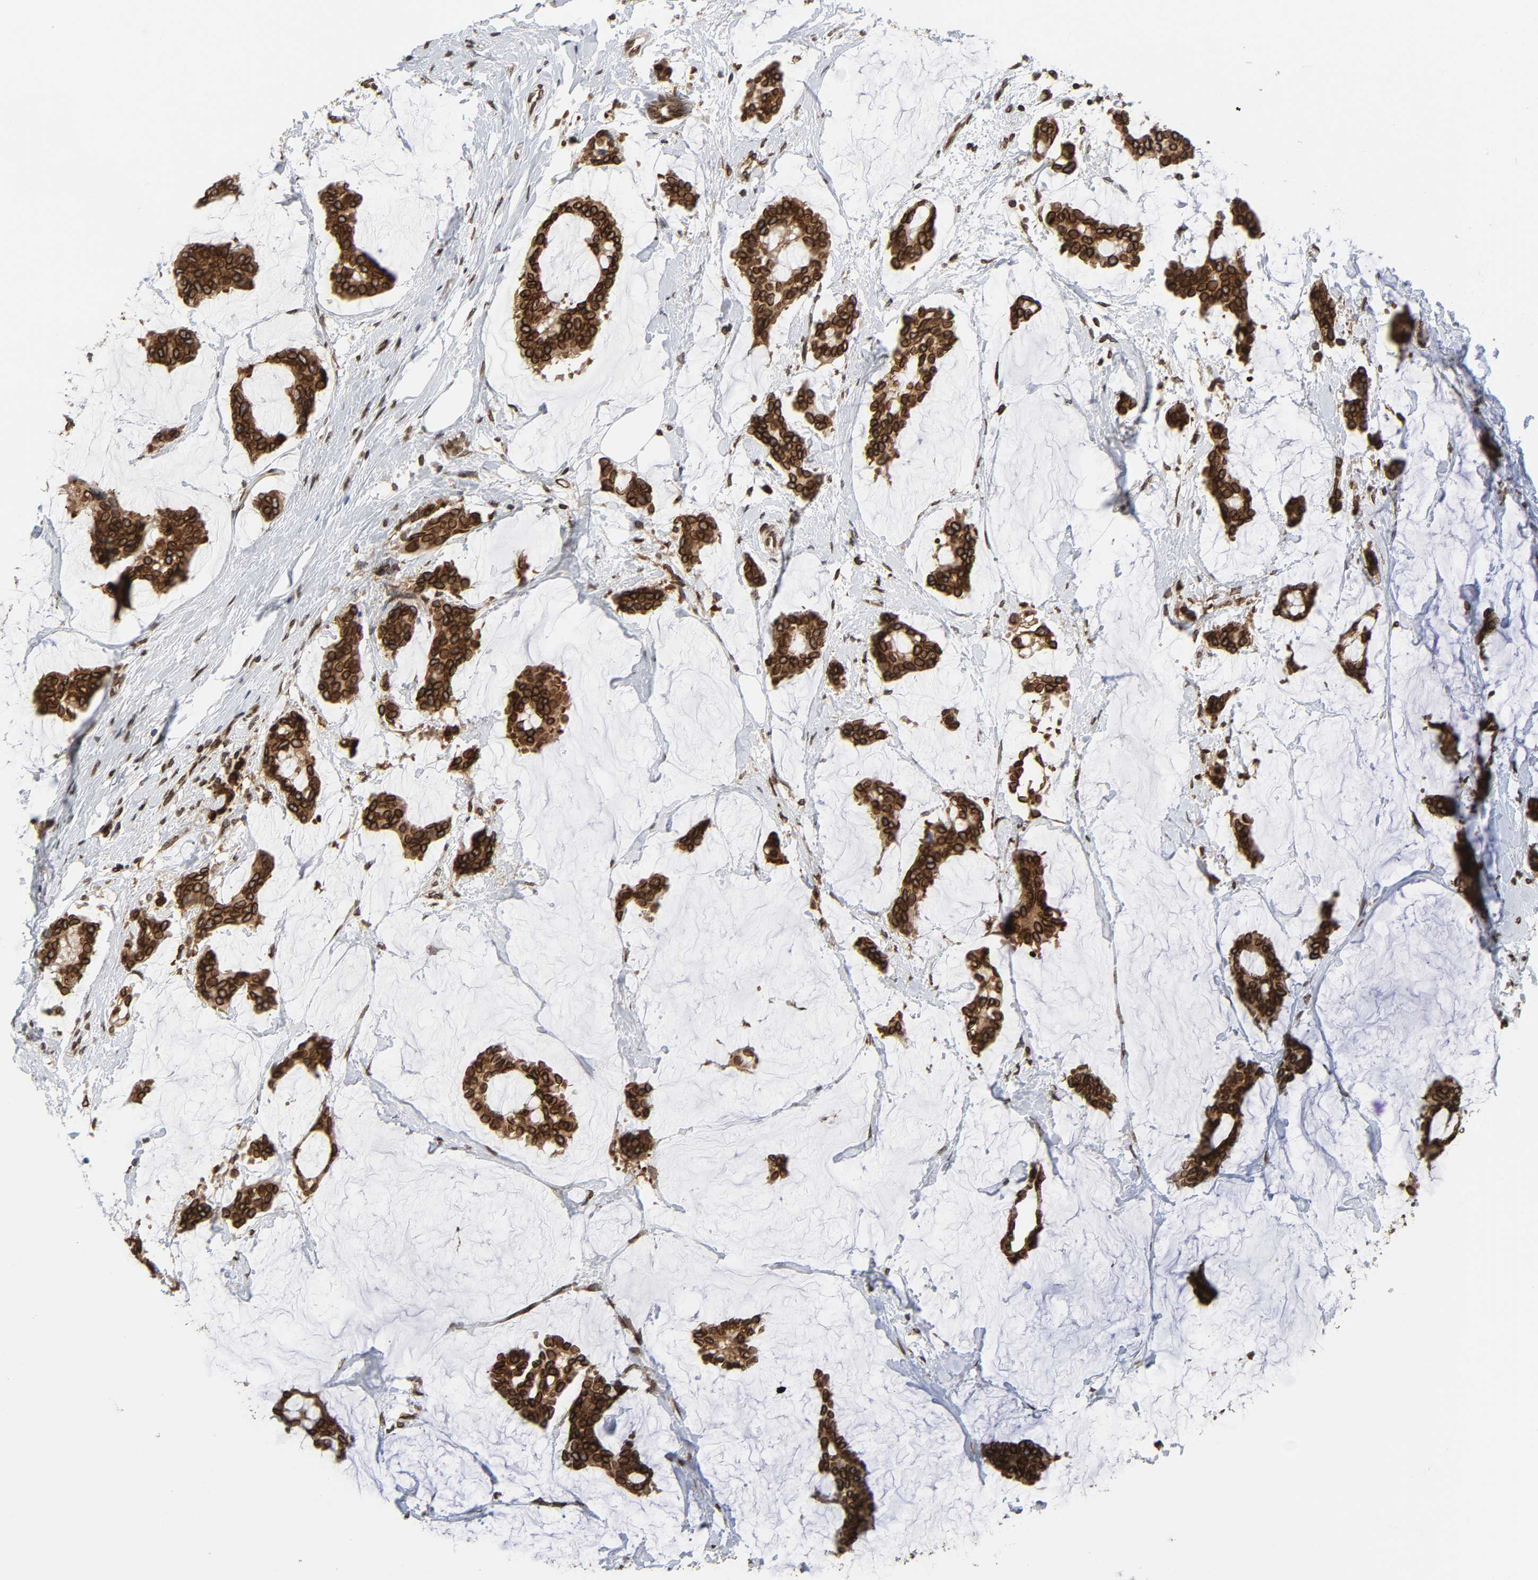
{"staining": {"intensity": "strong", "quantity": ">75%", "location": "cytoplasmic/membranous,nuclear"}, "tissue": "breast cancer", "cell_type": "Tumor cells", "image_type": "cancer", "snomed": [{"axis": "morphology", "description": "Duct carcinoma"}, {"axis": "topography", "description": "Breast"}], "caption": "Immunohistochemical staining of breast invasive ductal carcinoma demonstrates high levels of strong cytoplasmic/membranous and nuclear staining in about >75% of tumor cells.", "gene": "RANGAP1", "patient": {"sex": "female", "age": 93}}